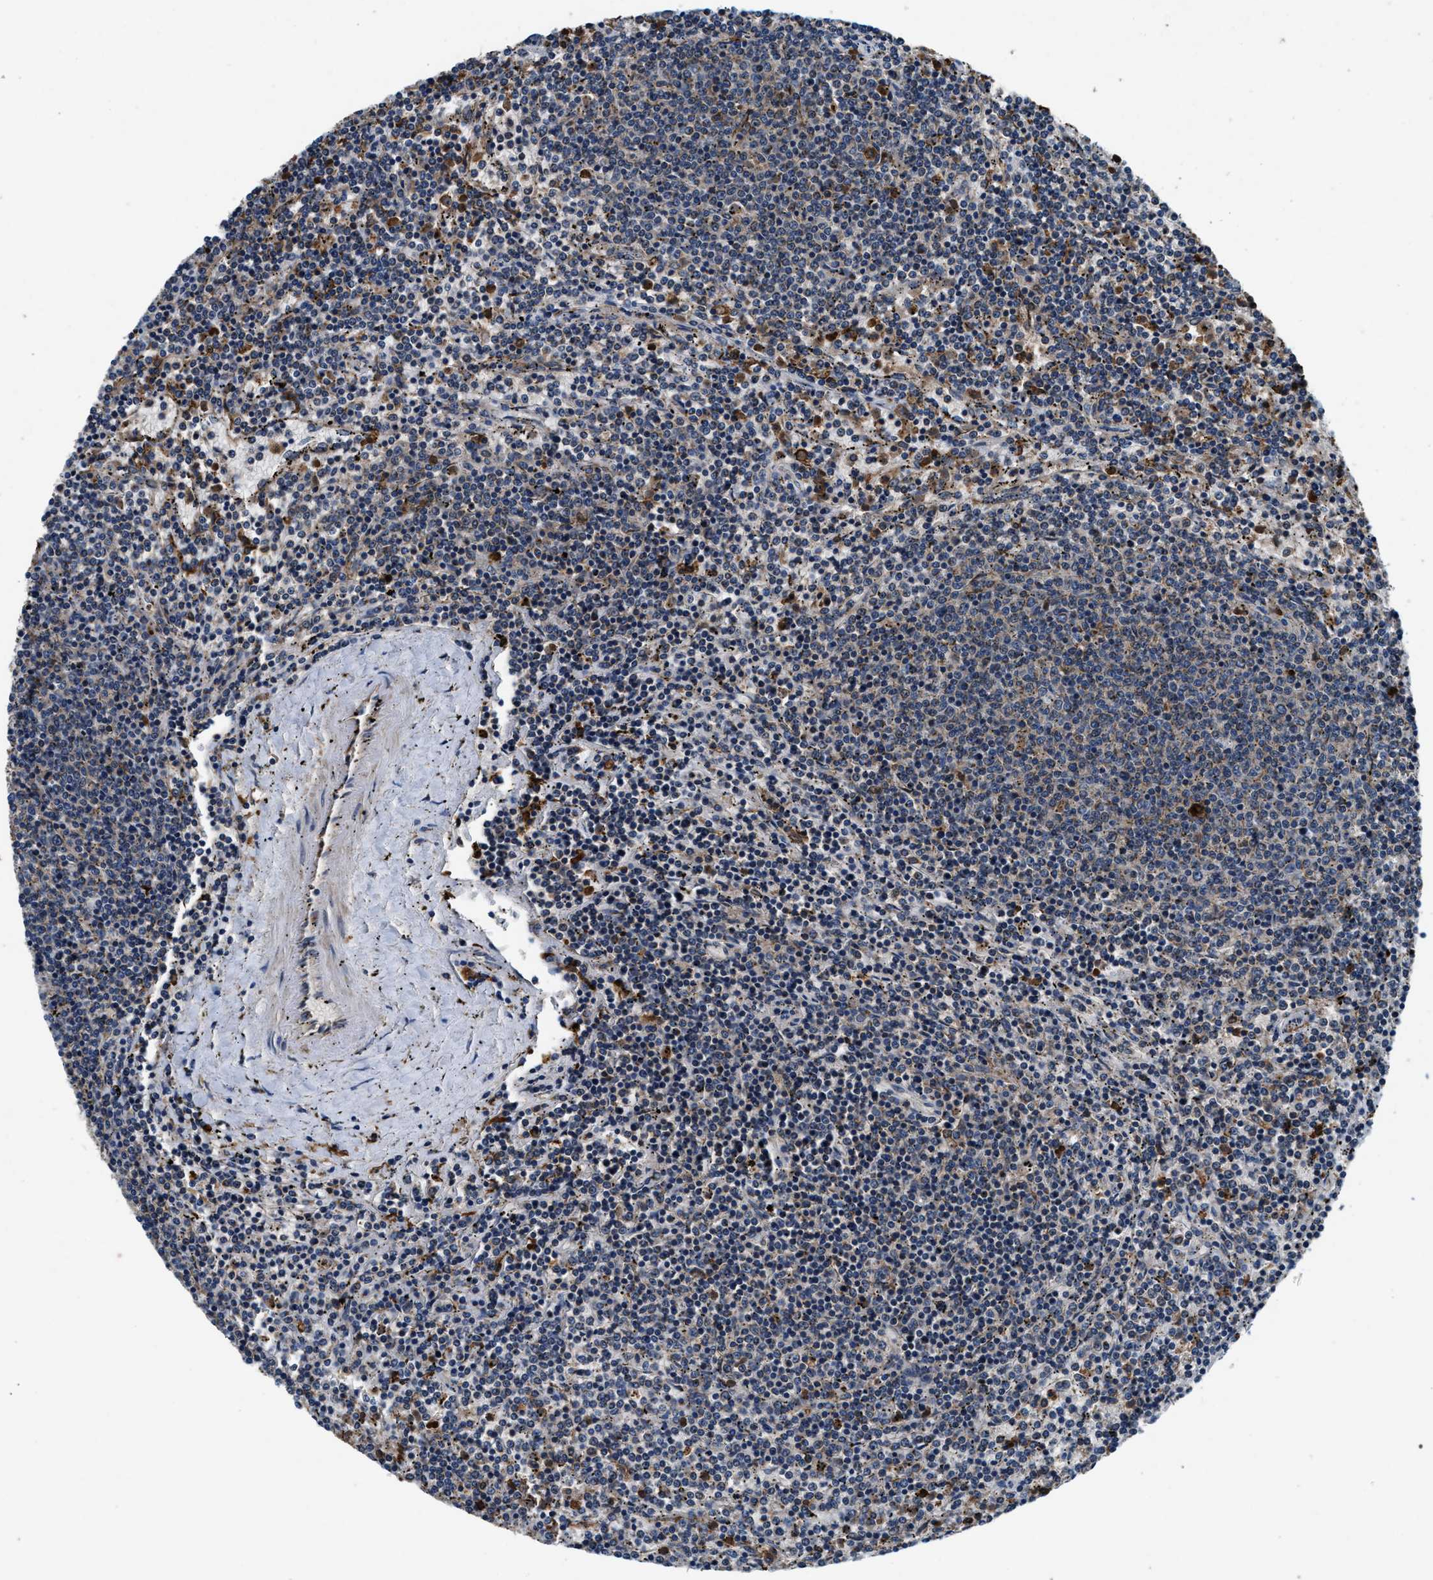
{"staining": {"intensity": "weak", "quantity": "<25%", "location": "cytoplasmic/membranous"}, "tissue": "lymphoma", "cell_type": "Tumor cells", "image_type": "cancer", "snomed": [{"axis": "morphology", "description": "Malignant lymphoma, non-Hodgkin's type, Low grade"}, {"axis": "topography", "description": "Spleen"}], "caption": "IHC photomicrograph of neoplastic tissue: human lymphoma stained with DAB shows no significant protein positivity in tumor cells.", "gene": "FAM221A", "patient": {"sex": "female", "age": 50}}